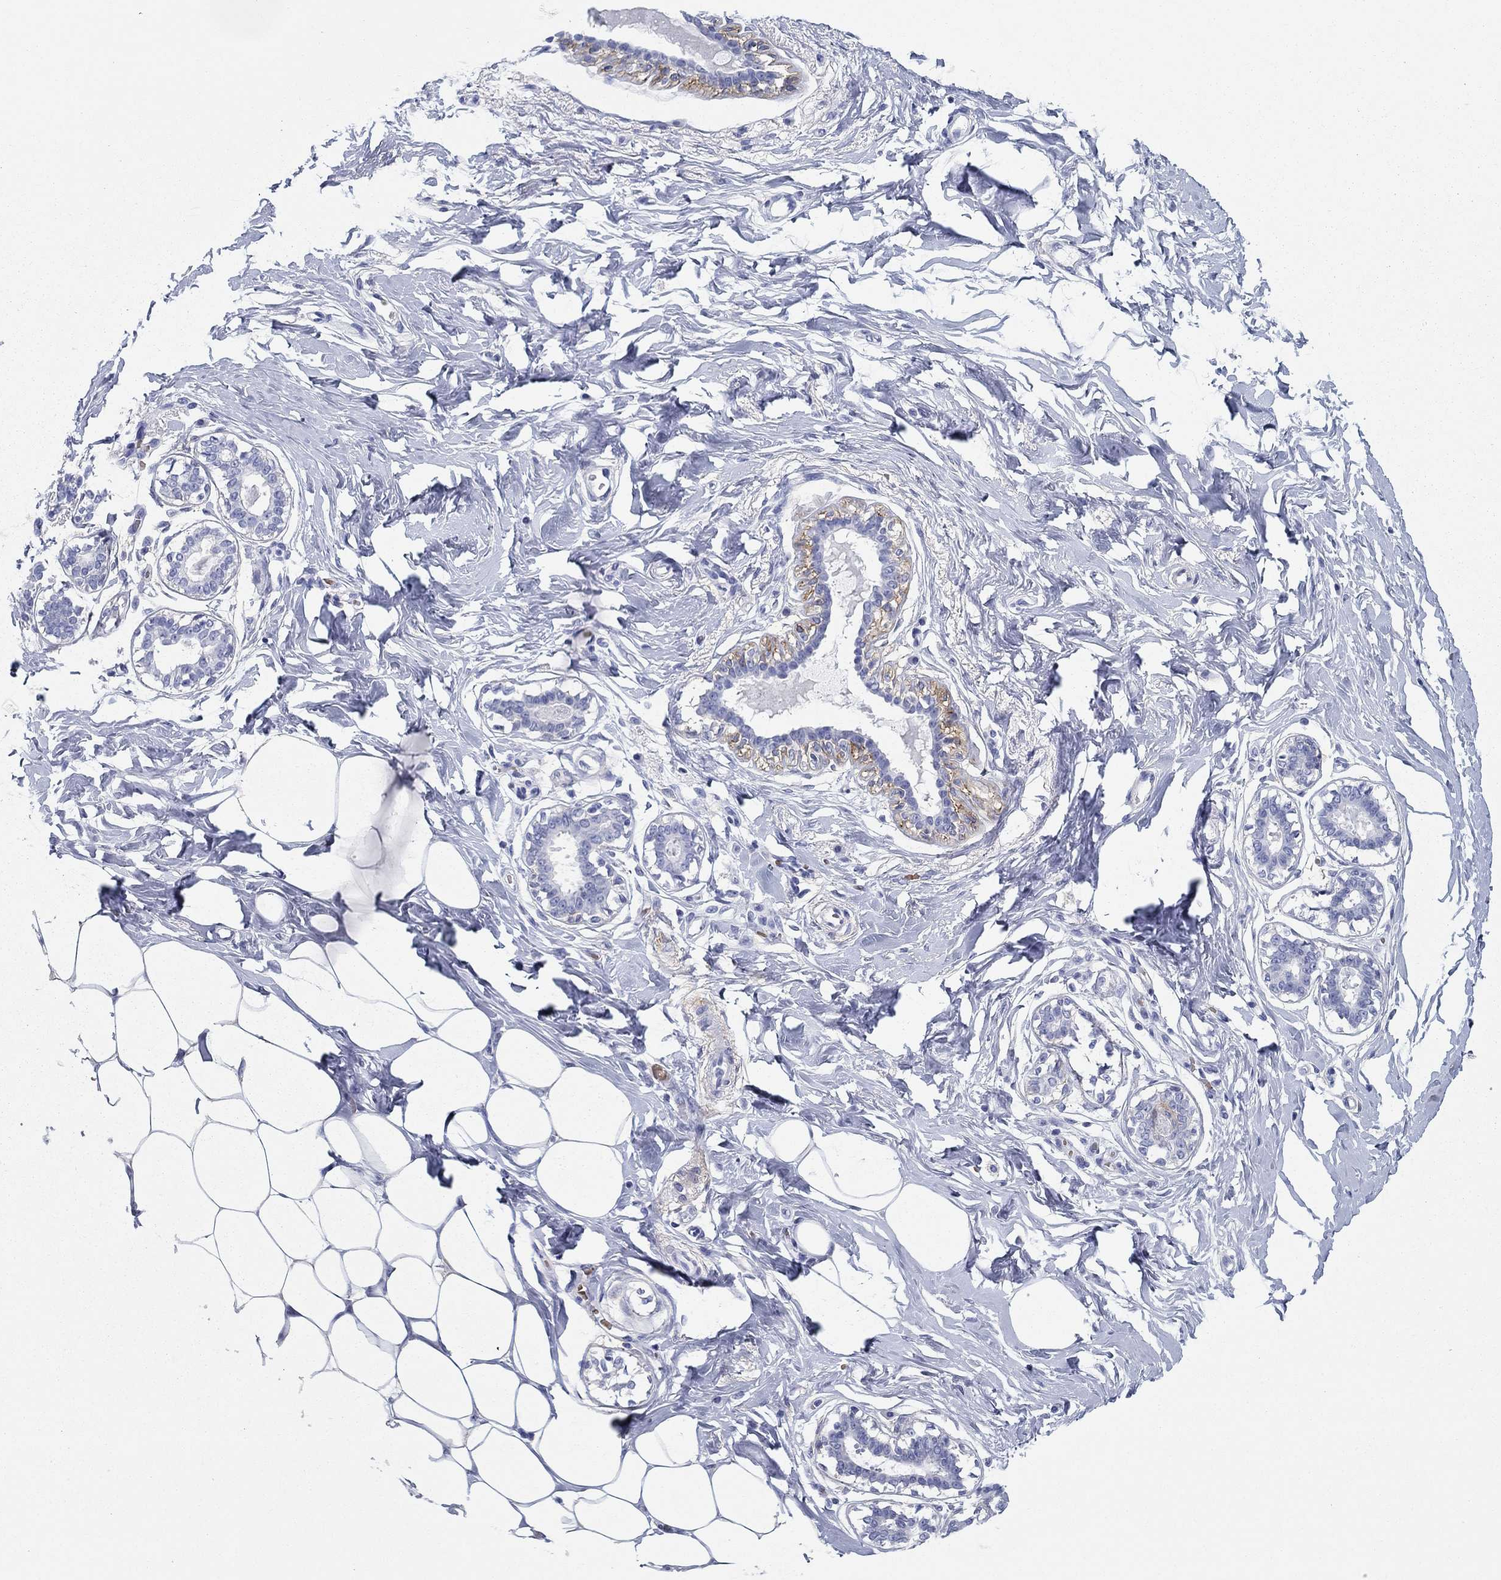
{"staining": {"intensity": "negative", "quantity": "none", "location": "none"}, "tissue": "breast", "cell_type": "Adipocytes", "image_type": "normal", "snomed": [{"axis": "morphology", "description": "Normal tissue, NOS"}, {"axis": "morphology", "description": "Lobular carcinoma, in situ"}, {"axis": "topography", "description": "Breast"}], "caption": "Immunohistochemical staining of normal human breast displays no significant positivity in adipocytes. (Brightfield microscopy of DAB (3,3'-diaminobenzidine) immunohistochemistry (IHC) at high magnification).", "gene": "GPC1", "patient": {"sex": "female", "age": 35}}